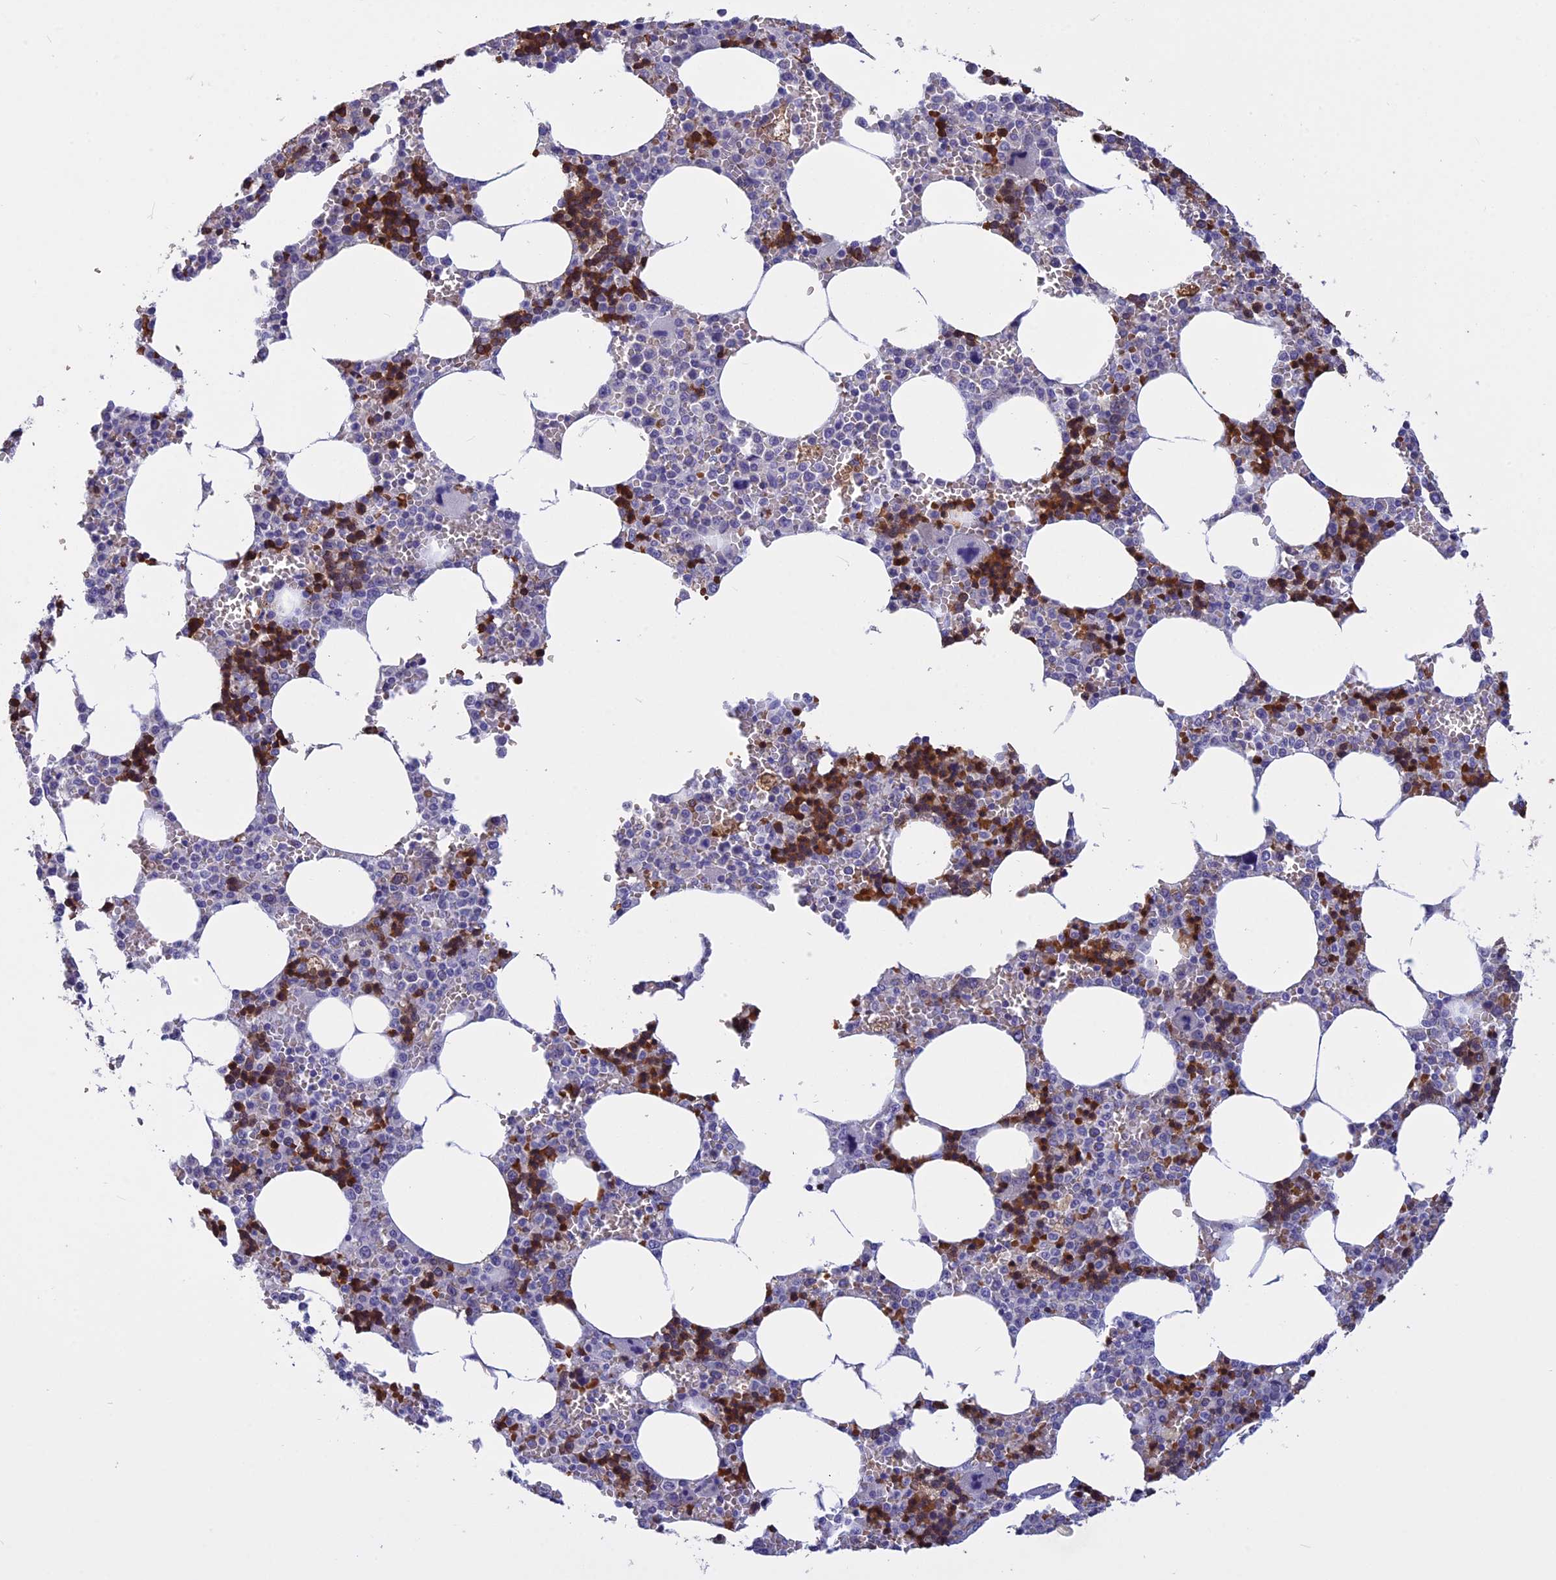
{"staining": {"intensity": "strong", "quantity": "25%-75%", "location": "cytoplasmic/membranous"}, "tissue": "bone marrow", "cell_type": "Hematopoietic cells", "image_type": "normal", "snomed": [{"axis": "morphology", "description": "Normal tissue, NOS"}, {"axis": "topography", "description": "Bone marrow"}], "caption": "The histopathology image exhibits a brown stain indicating the presence of a protein in the cytoplasmic/membranous of hematopoietic cells in bone marrow. (IHC, brightfield microscopy, high magnification).", "gene": "KNOP1", "patient": {"sex": "male", "age": 70}}